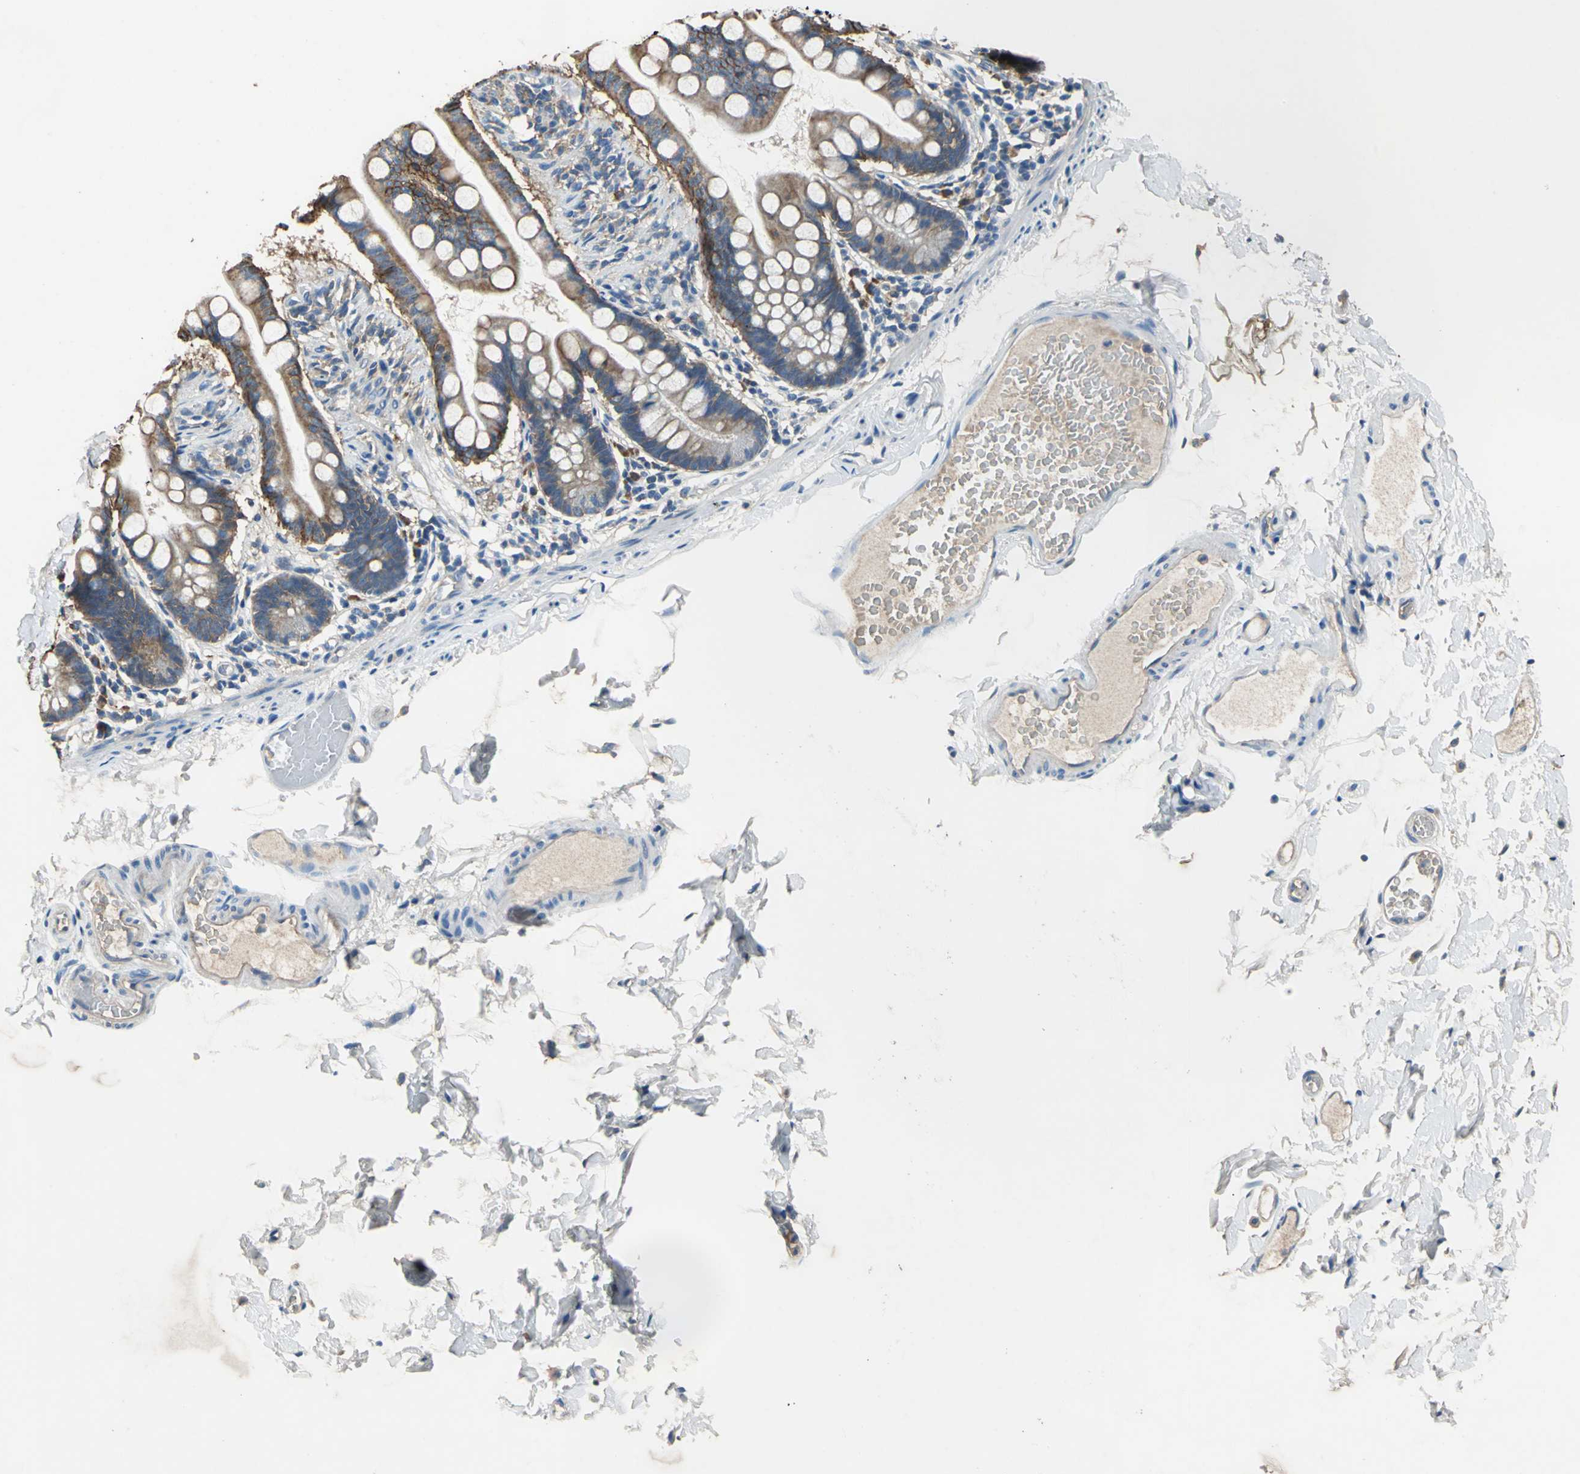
{"staining": {"intensity": "moderate", "quantity": ">75%", "location": "cytoplasmic/membranous"}, "tissue": "small intestine", "cell_type": "Glandular cells", "image_type": "normal", "snomed": [{"axis": "morphology", "description": "Normal tissue, NOS"}, {"axis": "topography", "description": "Small intestine"}], "caption": "IHC (DAB) staining of benign small intestine displays moderate cytoplasmic/membranous protein positivity in approximately >75% of glandular cells.", "gene": "HEPH", "patient": {"sex": "male", "age": 41}}